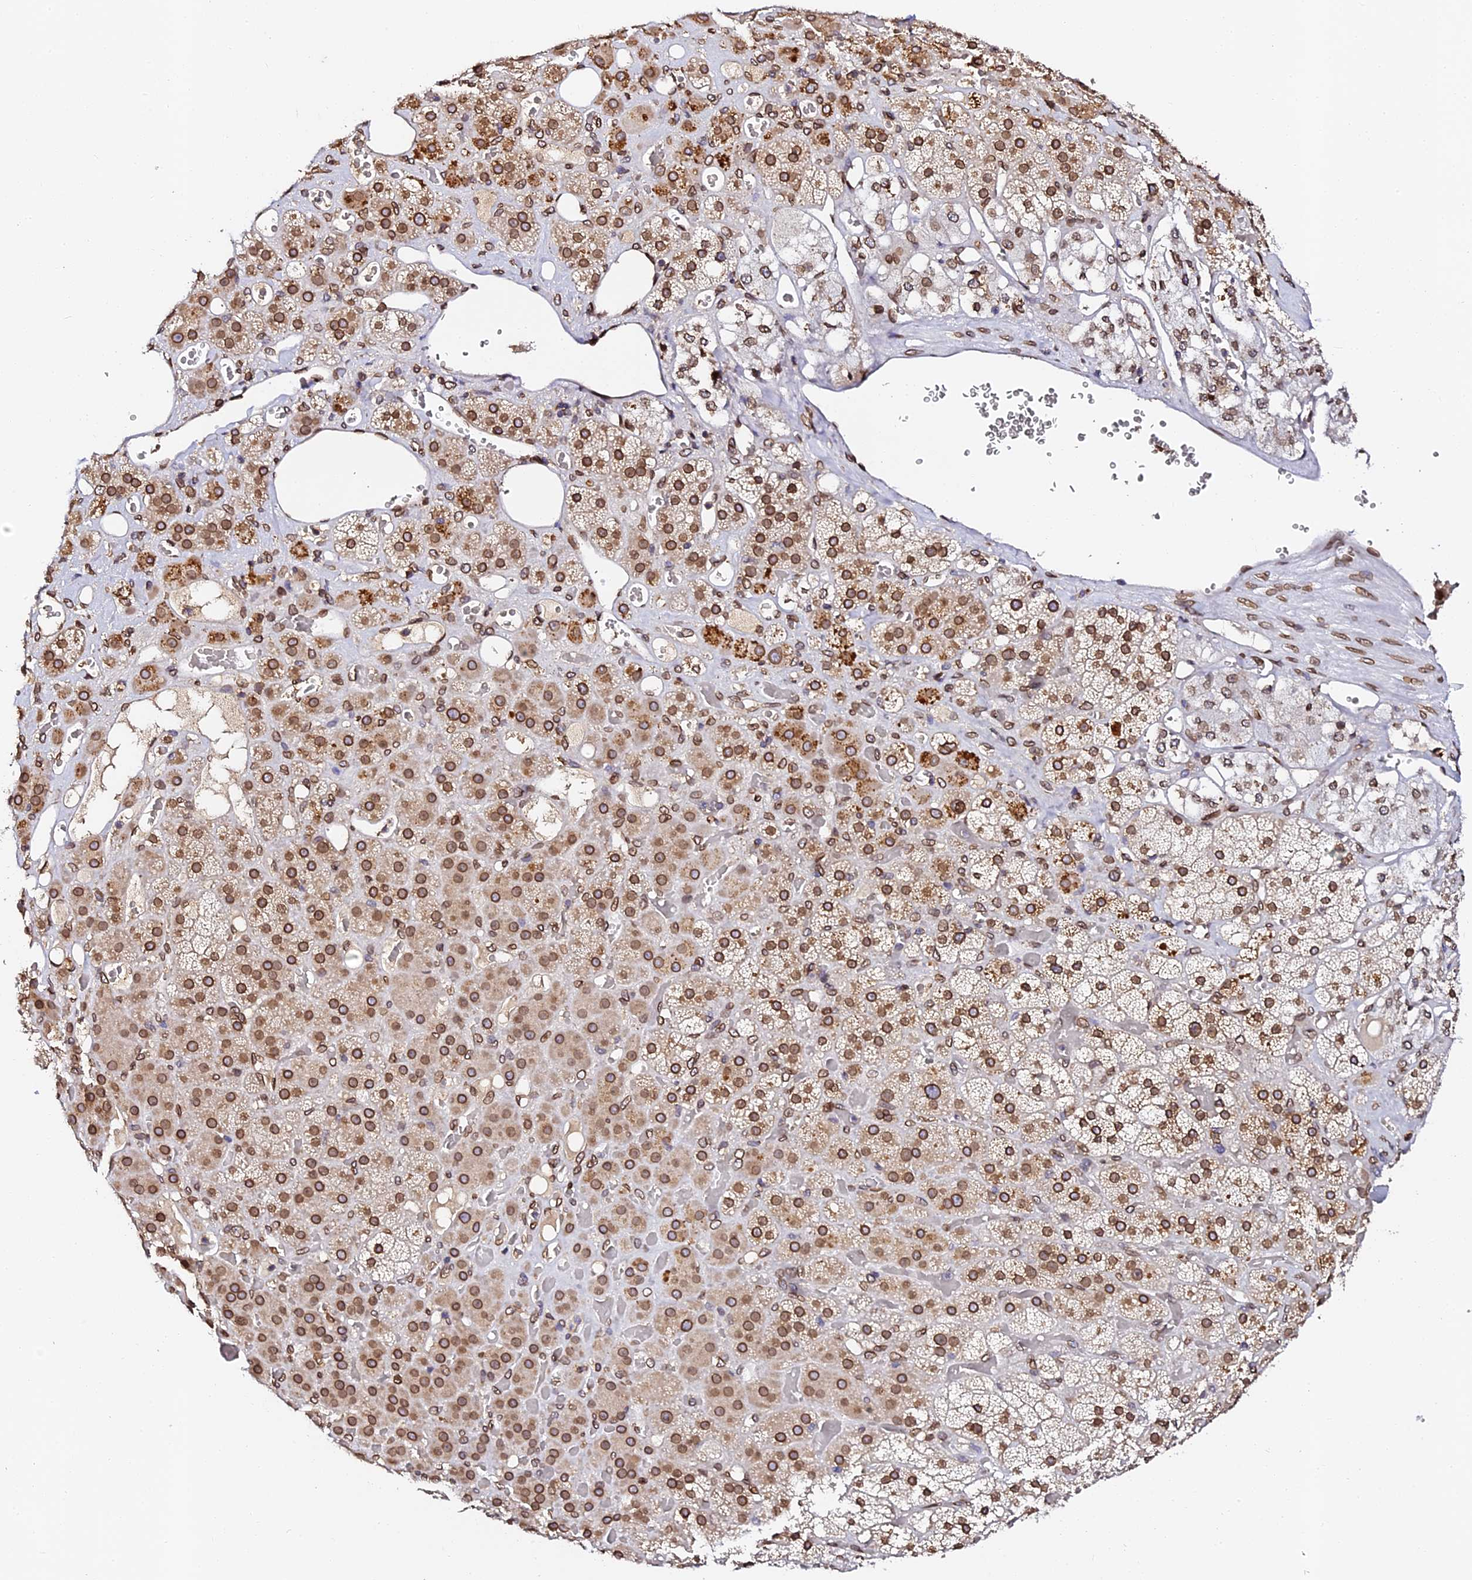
{"staining": {"intensity": "strong", "quantity": ">75%", "location": "cytoplasmic/membranous,nuclear"}, "tissue": "adrenal gland", "cell_type": "Glandular cells", "image_type": "normal", "snomed": [{"axis": "morphology", "description": "Normal tissue, NOS"}, {"axis": "topography", "description": "Adrenal gland"}], "caption": "A histopathology image of human adrenal gland stained for a protein reveals strong cytoplasmic/membranous,nuclear brown staining in glandular cells.", "gene": "ANAPC5", "patient": {"sex": "male", "age": 57}}